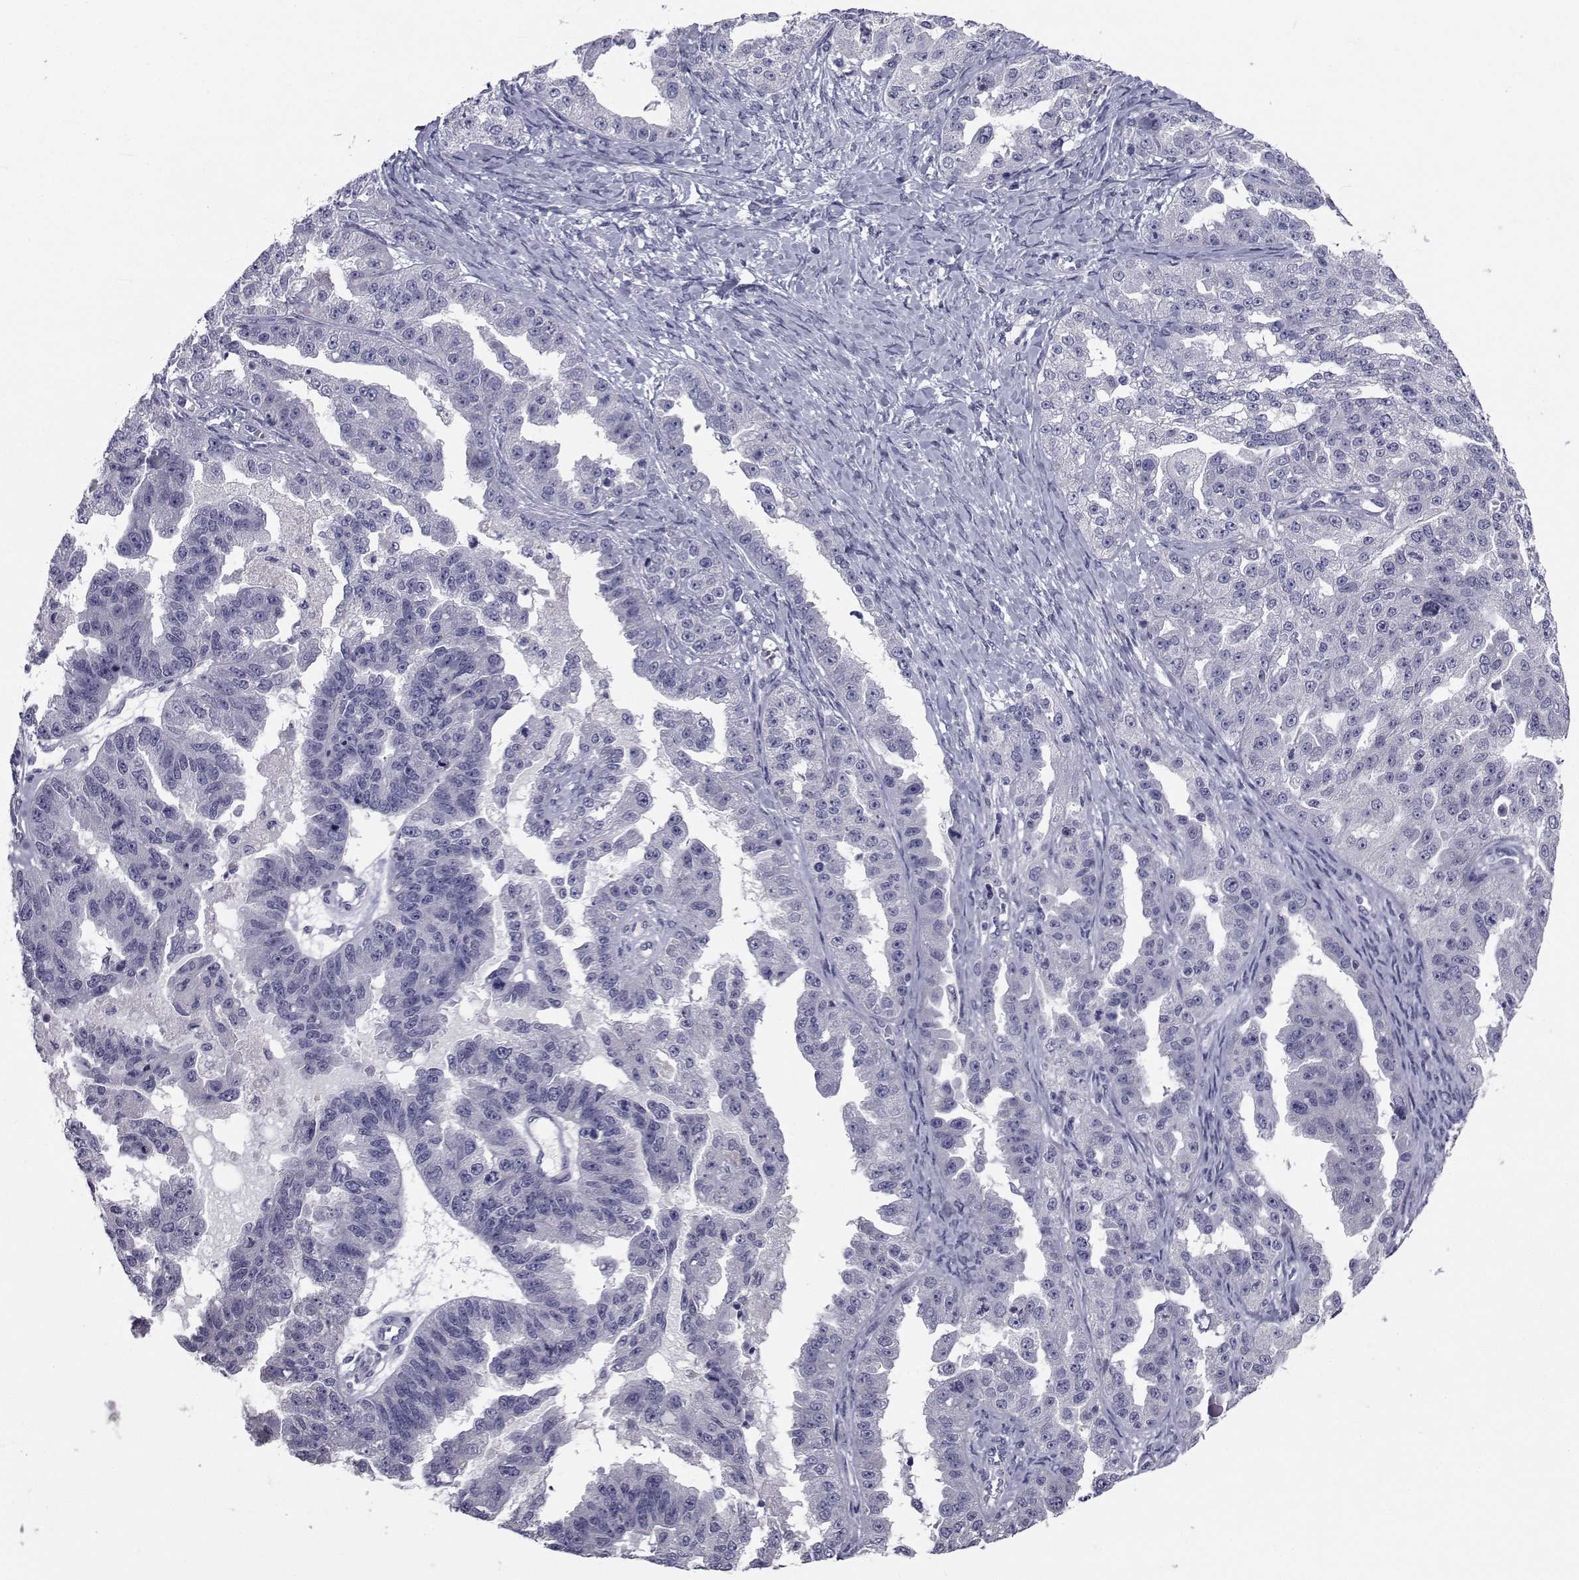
{"staining": {"intensity": "negative", "quantity": "none", "location": "none"}, "tissue": "ovarian cancer", "cell_type": "Tumor cells", "image_type": "cancer", "snomed": [{"axis": "morphology", "description": "Cystadenocarcinoma, serous, NOS"}, {"axis": "topography", "description": "Ovary"}], "caption": "An immunohistochemistry histopathology image of ovarian serous cystadenocarcinoma is shown. There is no staining in tumor cells of ovarian serous cystadenocarcinoma.", "gene": "CHRNA1", "patient": {"sex": "female", "age": 58}}